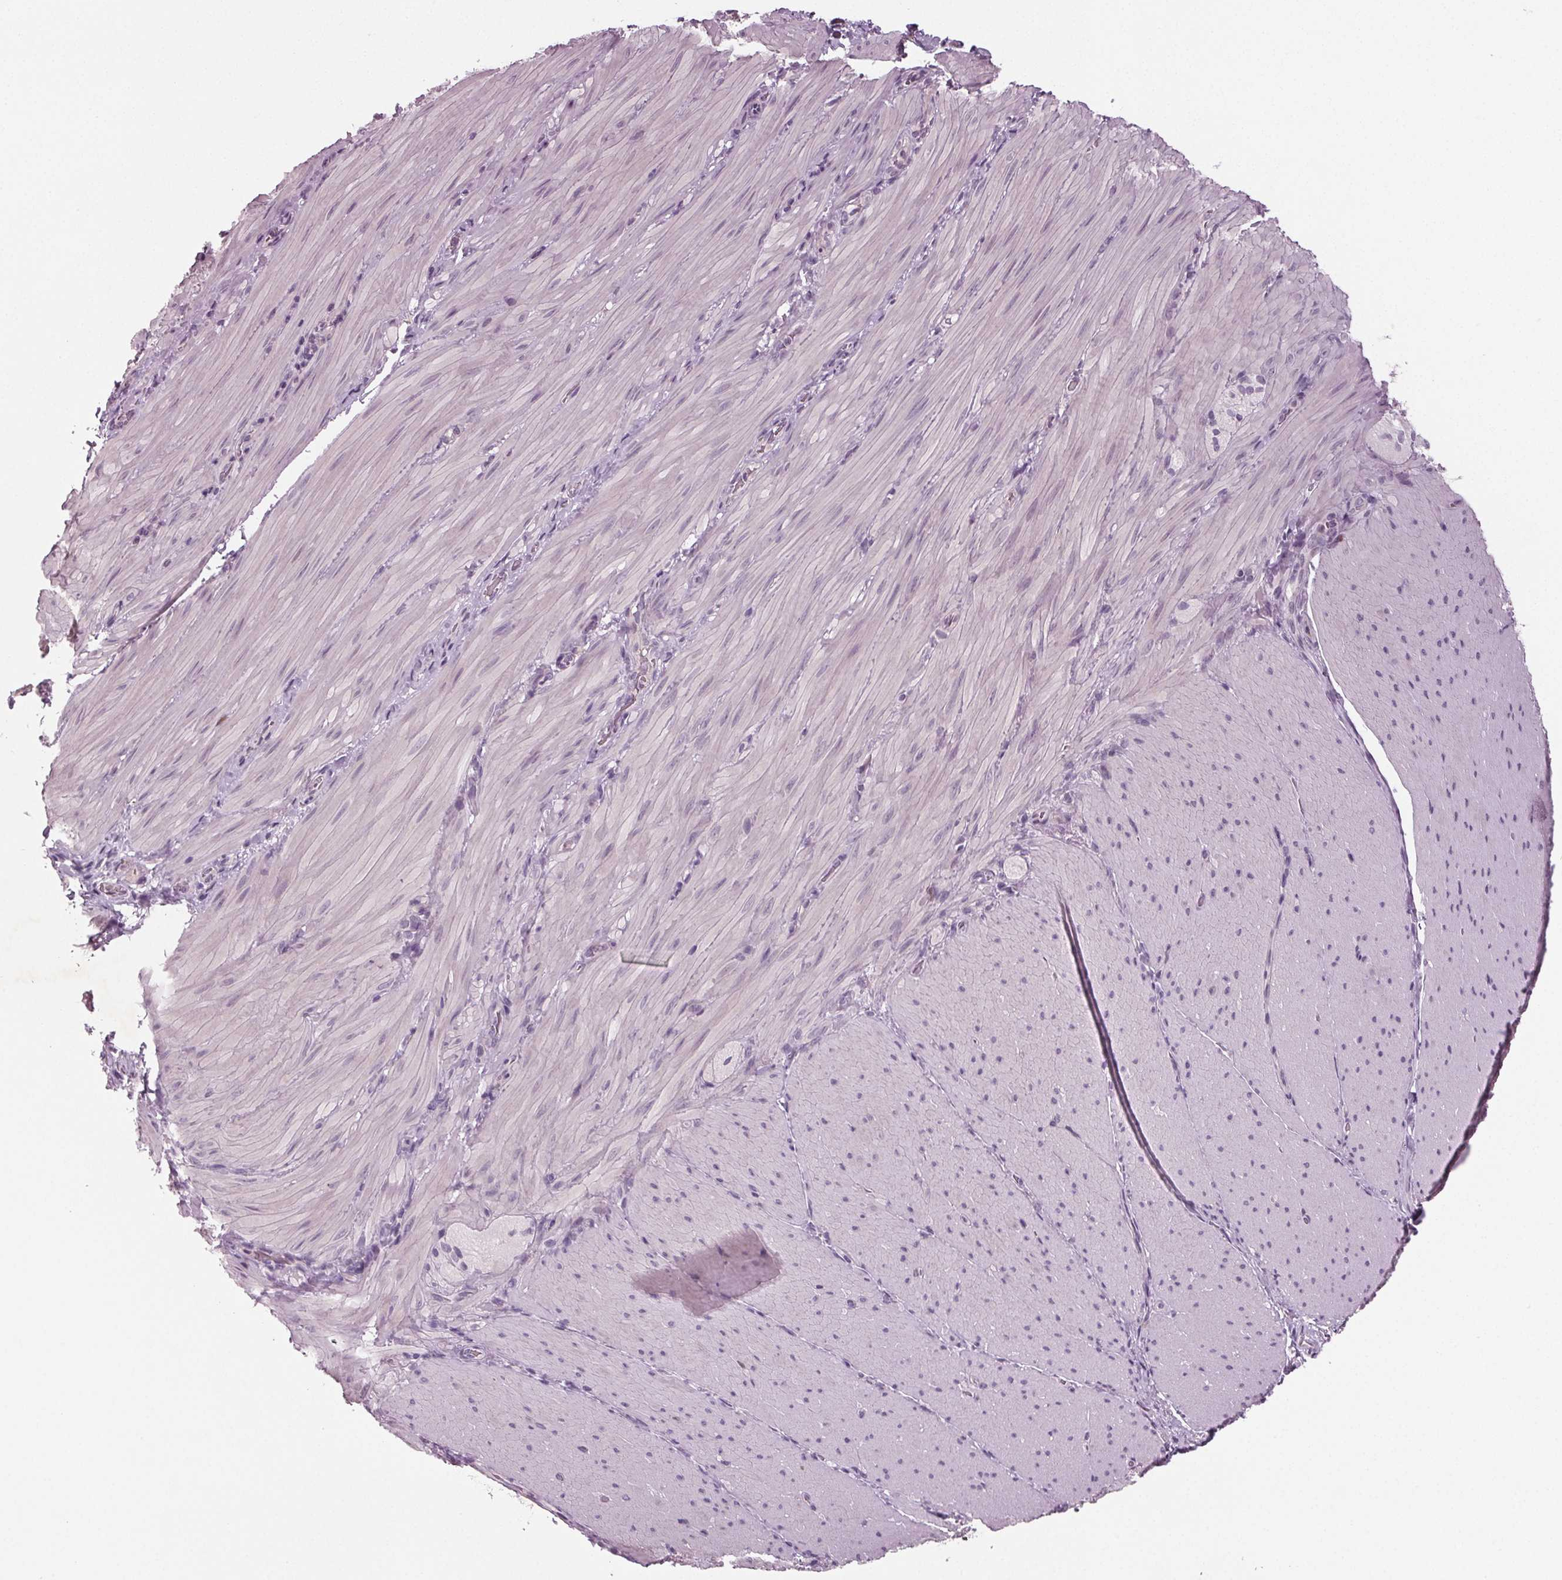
{"staining": {"intensity": "negative", "quantity": "none", "location": "none"}, "tissue": "smooth muscle", "cell_type": "Smooth muscle cells", "image_type": "normal", "snomed": [{"axis": "morphology", "description": "Normal tissue, NOS"}, {"axis": "topography", "description": "Smooth muscle"}, {"axis": "topography", "description": "Colon"}], "caption": "The histopathology image exhibits no staining of smooth muscle cells in benign smooth muscle.", "gene": "BHLHE22", "patient": {"sex": "male", "age": 73}}